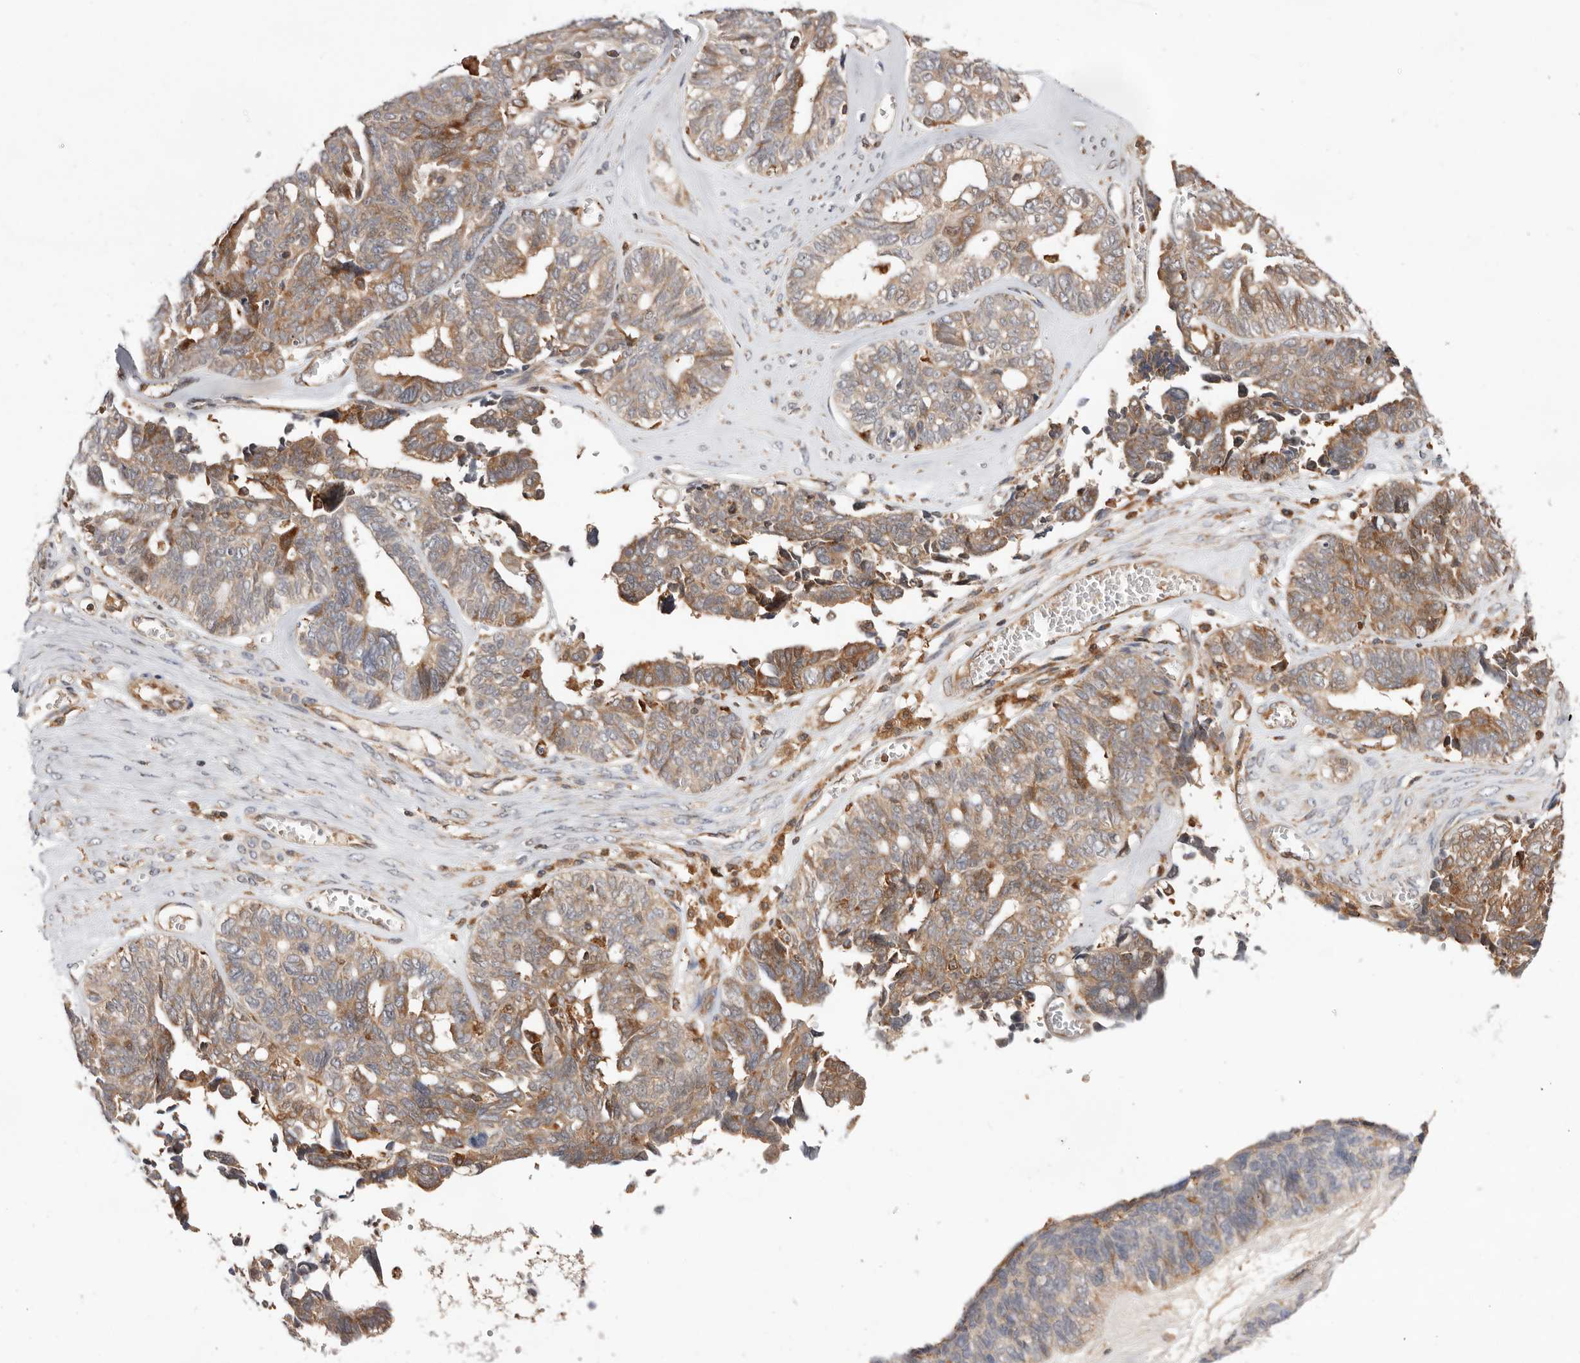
{"staining": {"intensity": "moderate", "quantity": ">75%", "location": "cytoplasmic/membranous"}, "tissue": "ovarian cancer", "cell_type": "Tumor cells", "image_type": "cancer", "snomed": [{"axis": "morphology", "description": "Cystadenocarcinoma, serous, NOS"}, {"axis": "topography", "description": "Ovary"}], "caption": "Immunohistochemistry histopathology image of neoplastic tissue: human ovarian cancer stained using immunohistochemistry reveals medium levels of moderate protein expression localized specifically in the cytoplasmic/membranous of tumor cells, appearing as a cytoplasmic/membranous brown color.", "gene": "RNF213", "patient": {"sex": "female", "age": 79}}